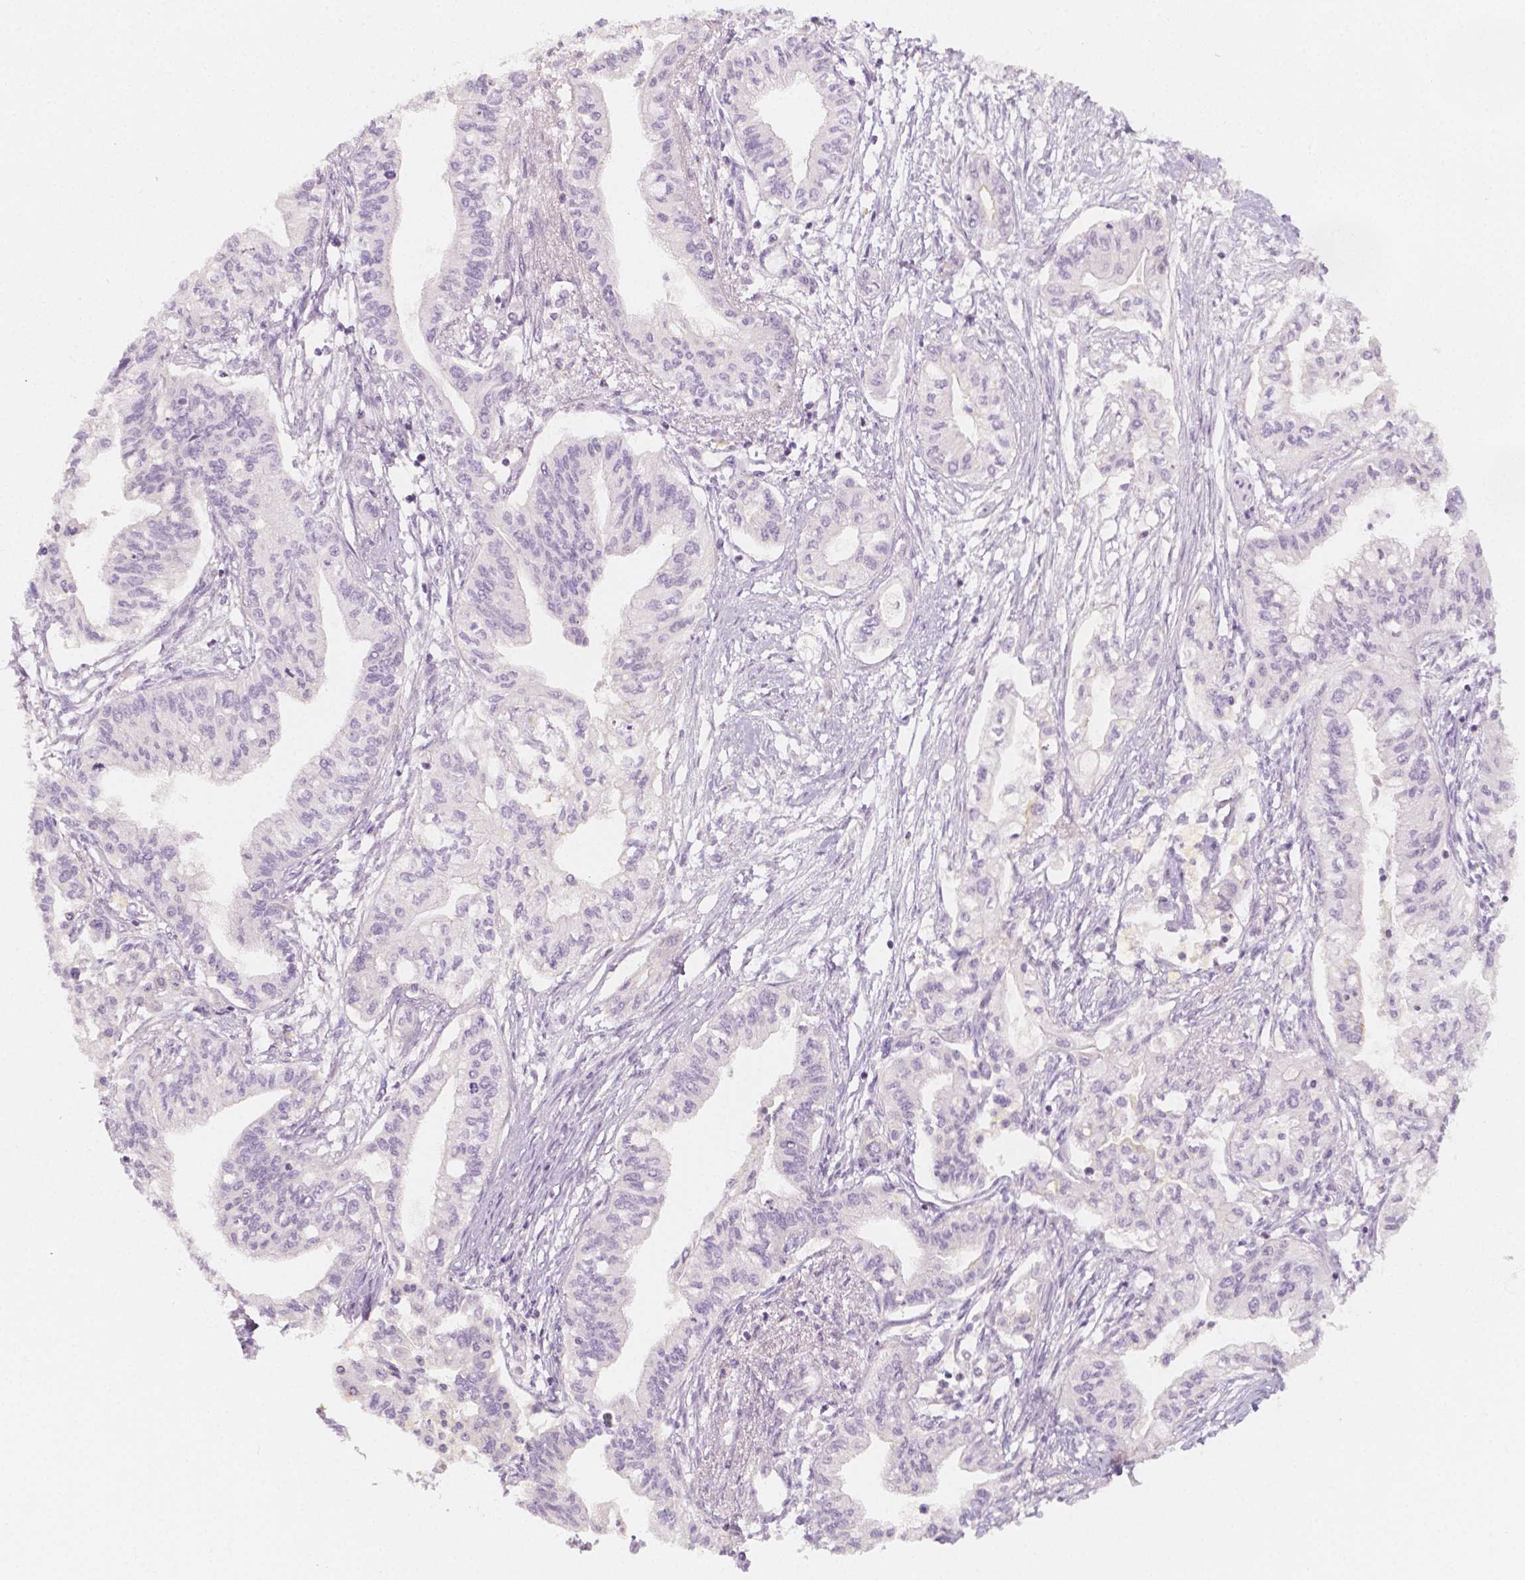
{"staining": {"intensity": "negative", "quantity": "none", "location": "none"}, "tissue": "pancreatic cancer", "cell_type": "Tumor cells", "image_type": "cancer", "snomed": [{"axis": "morphology", "description": "Adenocarcinoma, NOS"}, {"axis": "topography", "description": "Pancreas"}], "caption": "IHC image of neoplastic tissue: human pancreatic cancer stained with DAB (3,3'-diaminobenzidine) reveals no significant protein staining in tumor cells.", "gene": "BATF", "patient": {"sex": "male", "age": 60}}